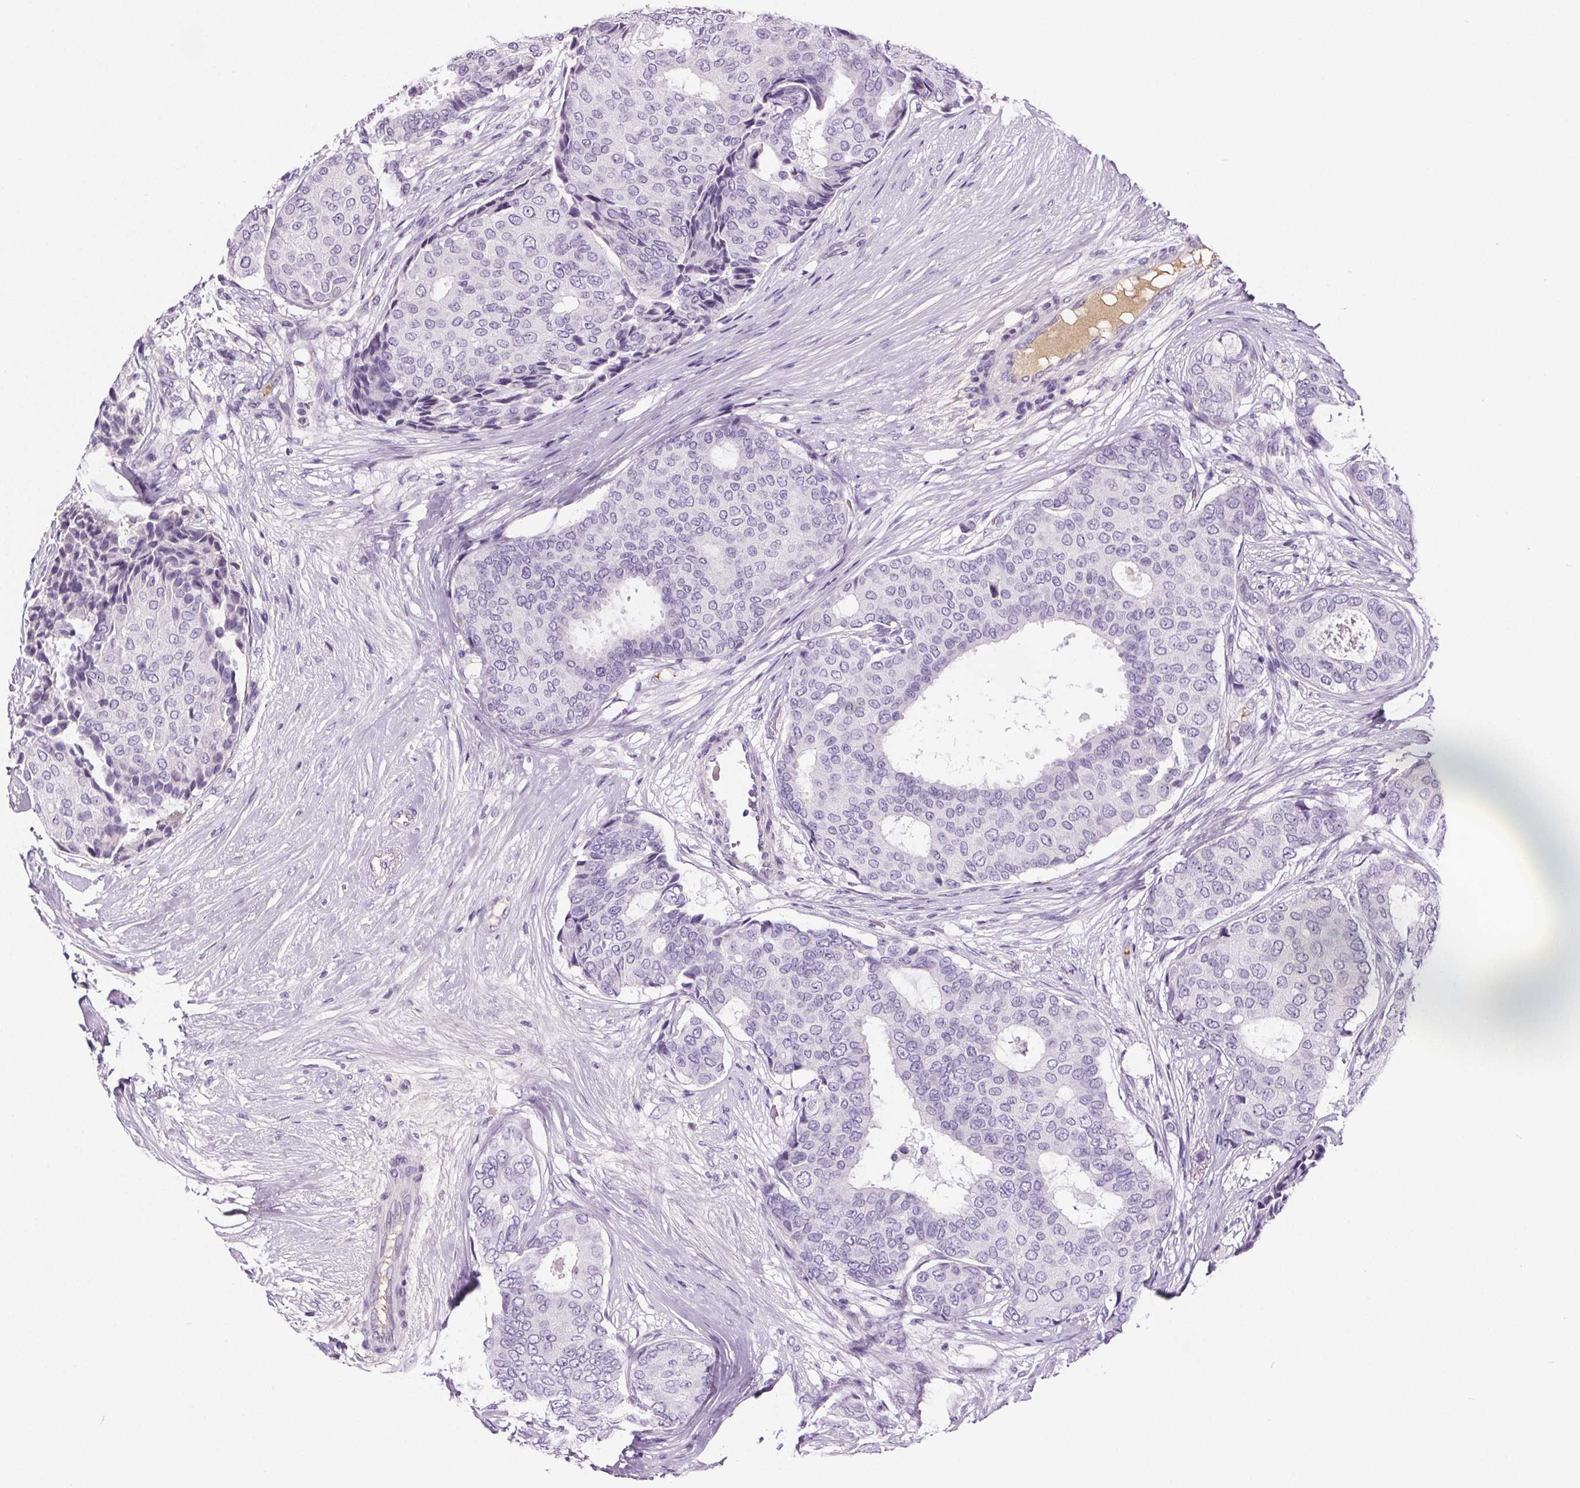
{"staining": {"intensity": "negative", "quantity": "none", "location": "none"}, "tissue": "breast cancer", "cell_type": "Tumor cells", "image_type": "cancer", "snomed": [{"axis": "morphology", "description": "Duct carcinoma"}, {"axis": "topography", "description": "Breast"}], "caption": "Histopathology image shows no significant protein positivity in tumor cells of breast cancer.", "gene": "CD5L", "patient": {"sex": "female", "age": 75}}